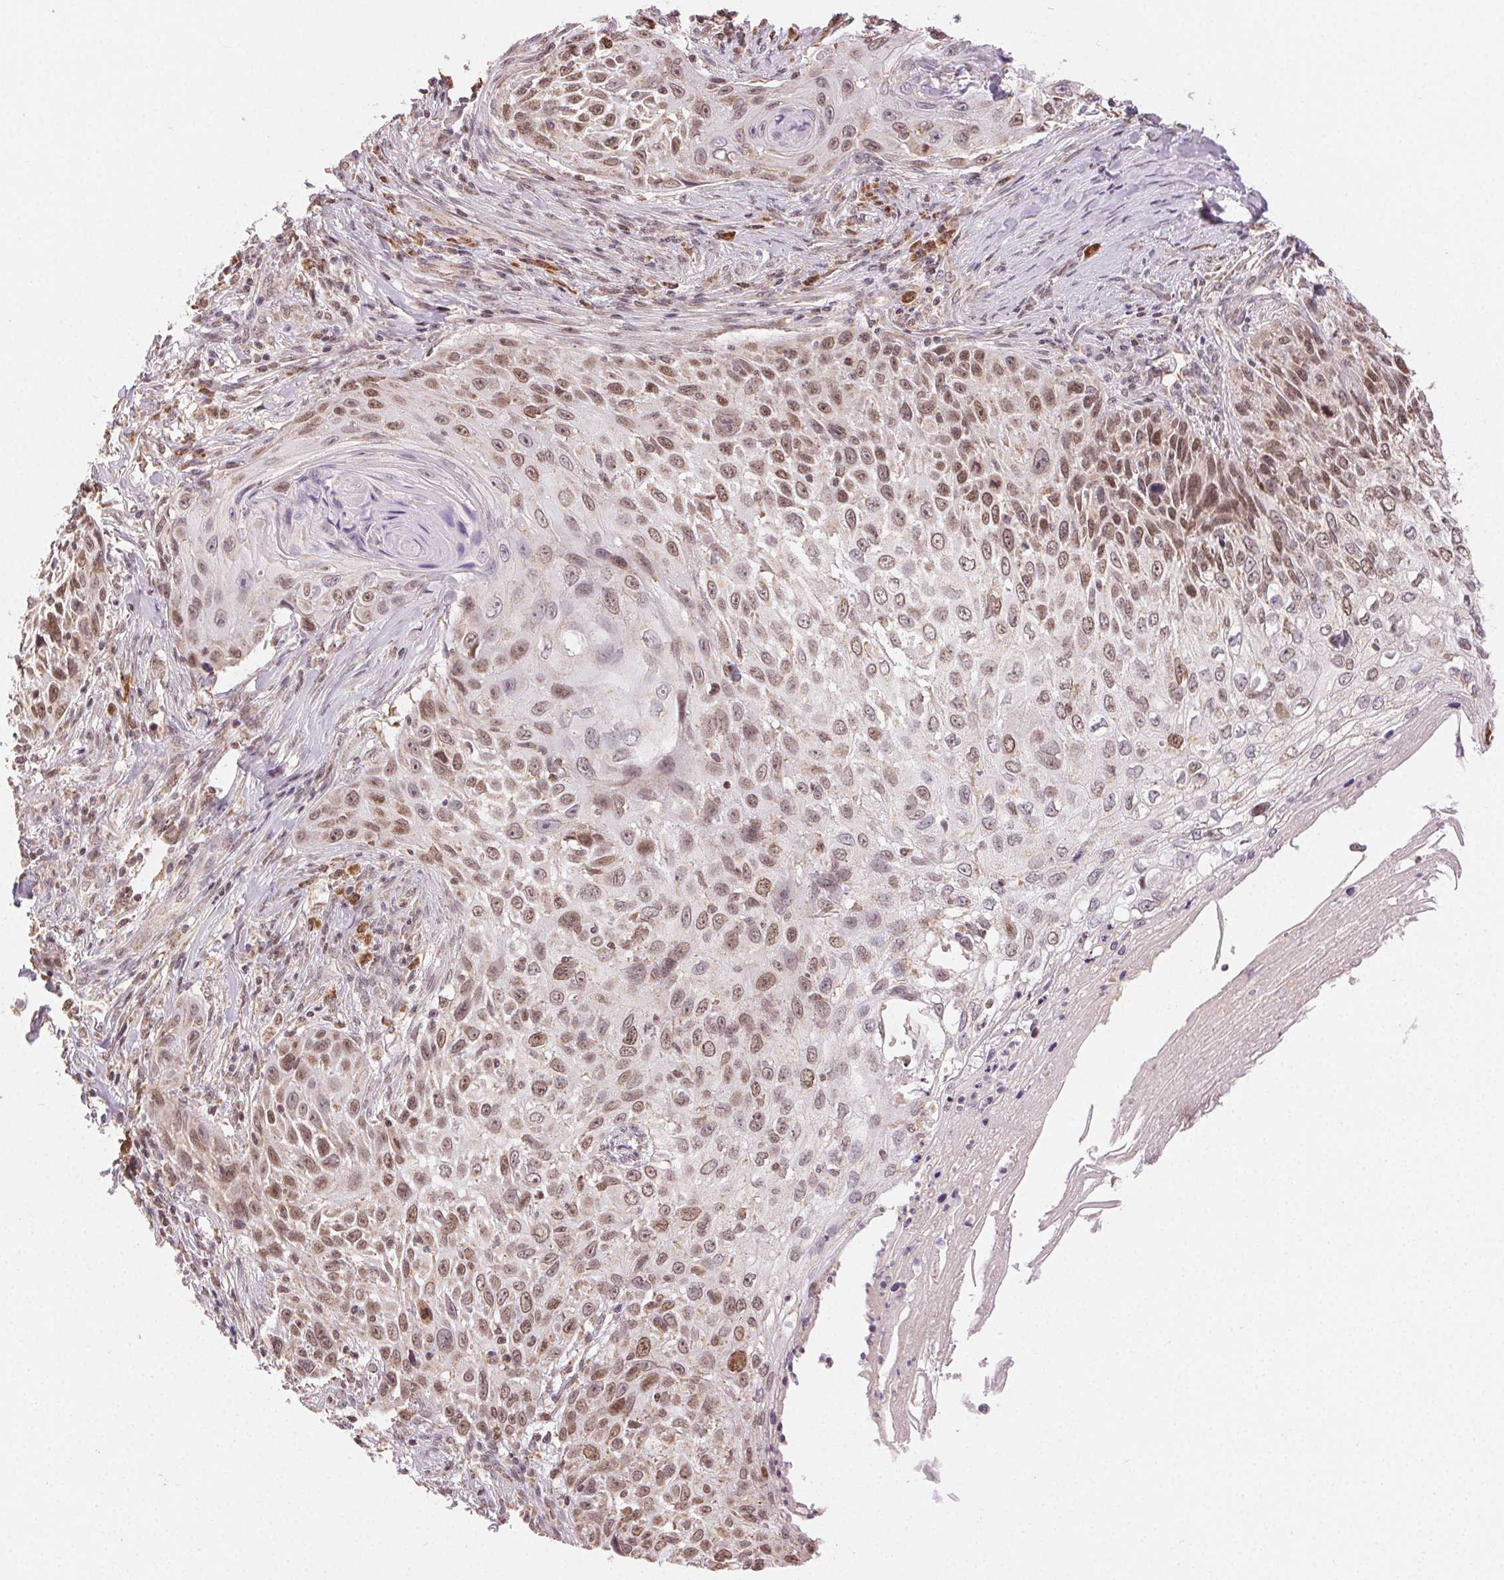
{"staining": {"intensity": "moderate", "quantity": ">75%", "location": "nuclear"}, "tissue": "skin cancer", "cell_type": "Tumor cells", "image_type": "cancer", "snomed": [{"axis": "morphology", "description": "Squamous cell carcinoma, NOS"}, {"axis": "topography", "description": "Skin"}], "caption": "Tumor cells display moderate nuclear expression in about >75% of cells in skin cancer (squamous cell carcinoma).", "gene": "PIWIL4", "patient": {"sex": "male", "age": 92}}